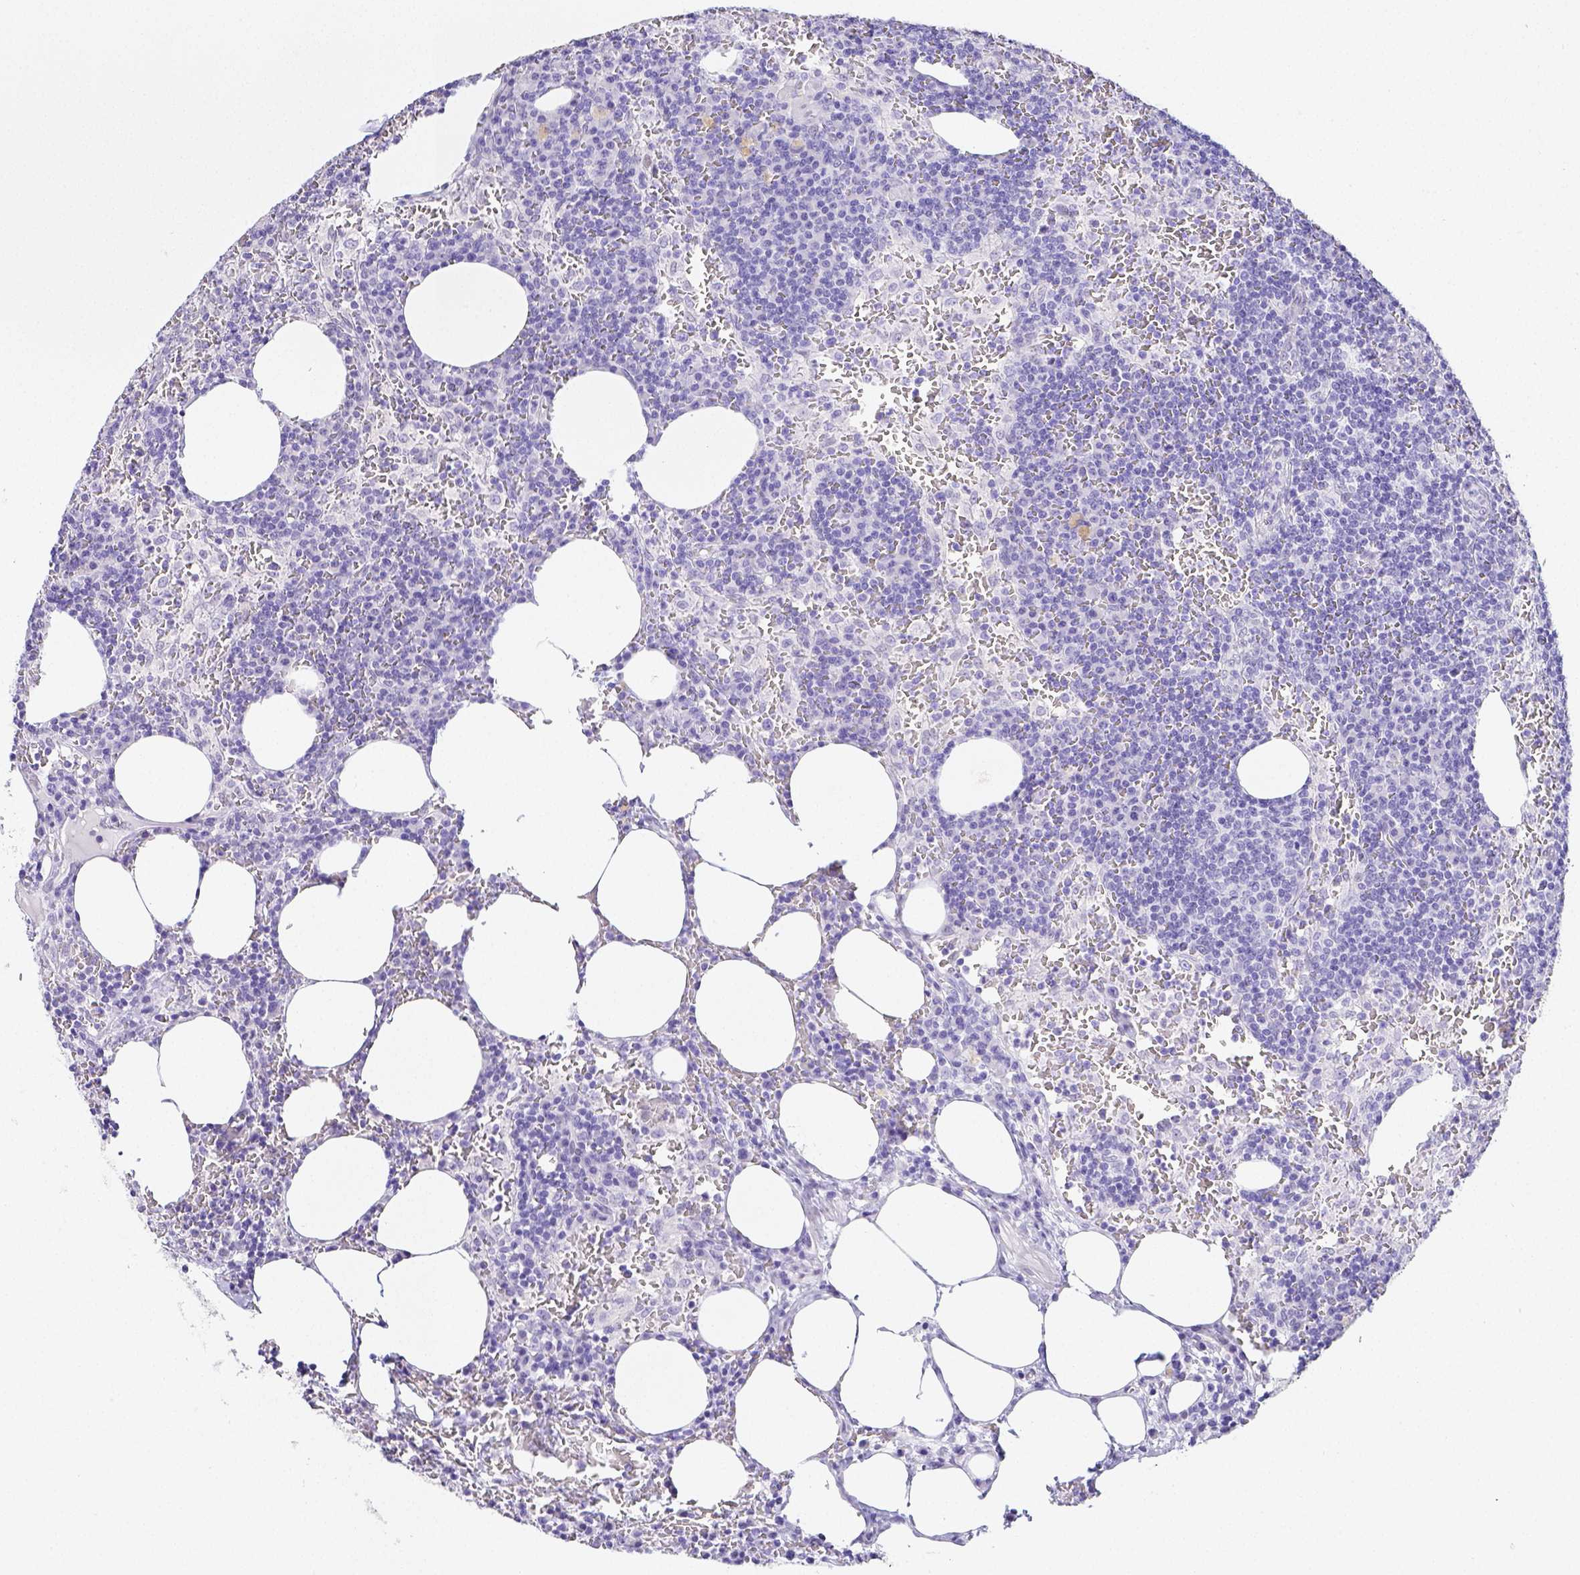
{"staining": {"intensity": "negative", "quantity": "none", "location": "none"}, "tissue": "lymph node", "cell_type": "Germinal center cells", "image_type": "normal", "snomed": [{"axis": "morphology", "description": "Normal tissue, NOS"}, {"axis": "topography", "description": "Lymph node"}], "caption": "High magnification brightfield microscopy of benign lymph node stained with DAB (brown) and counterstained with hematoxylin (blue): germinal center cells show no significant positivity. (DAB immunohistochemistry (IHC) visualized using brightfield microscopy, high magnification).", "gene": "ARHGAP36", "patient": {"sex": "male", "age": 67}}